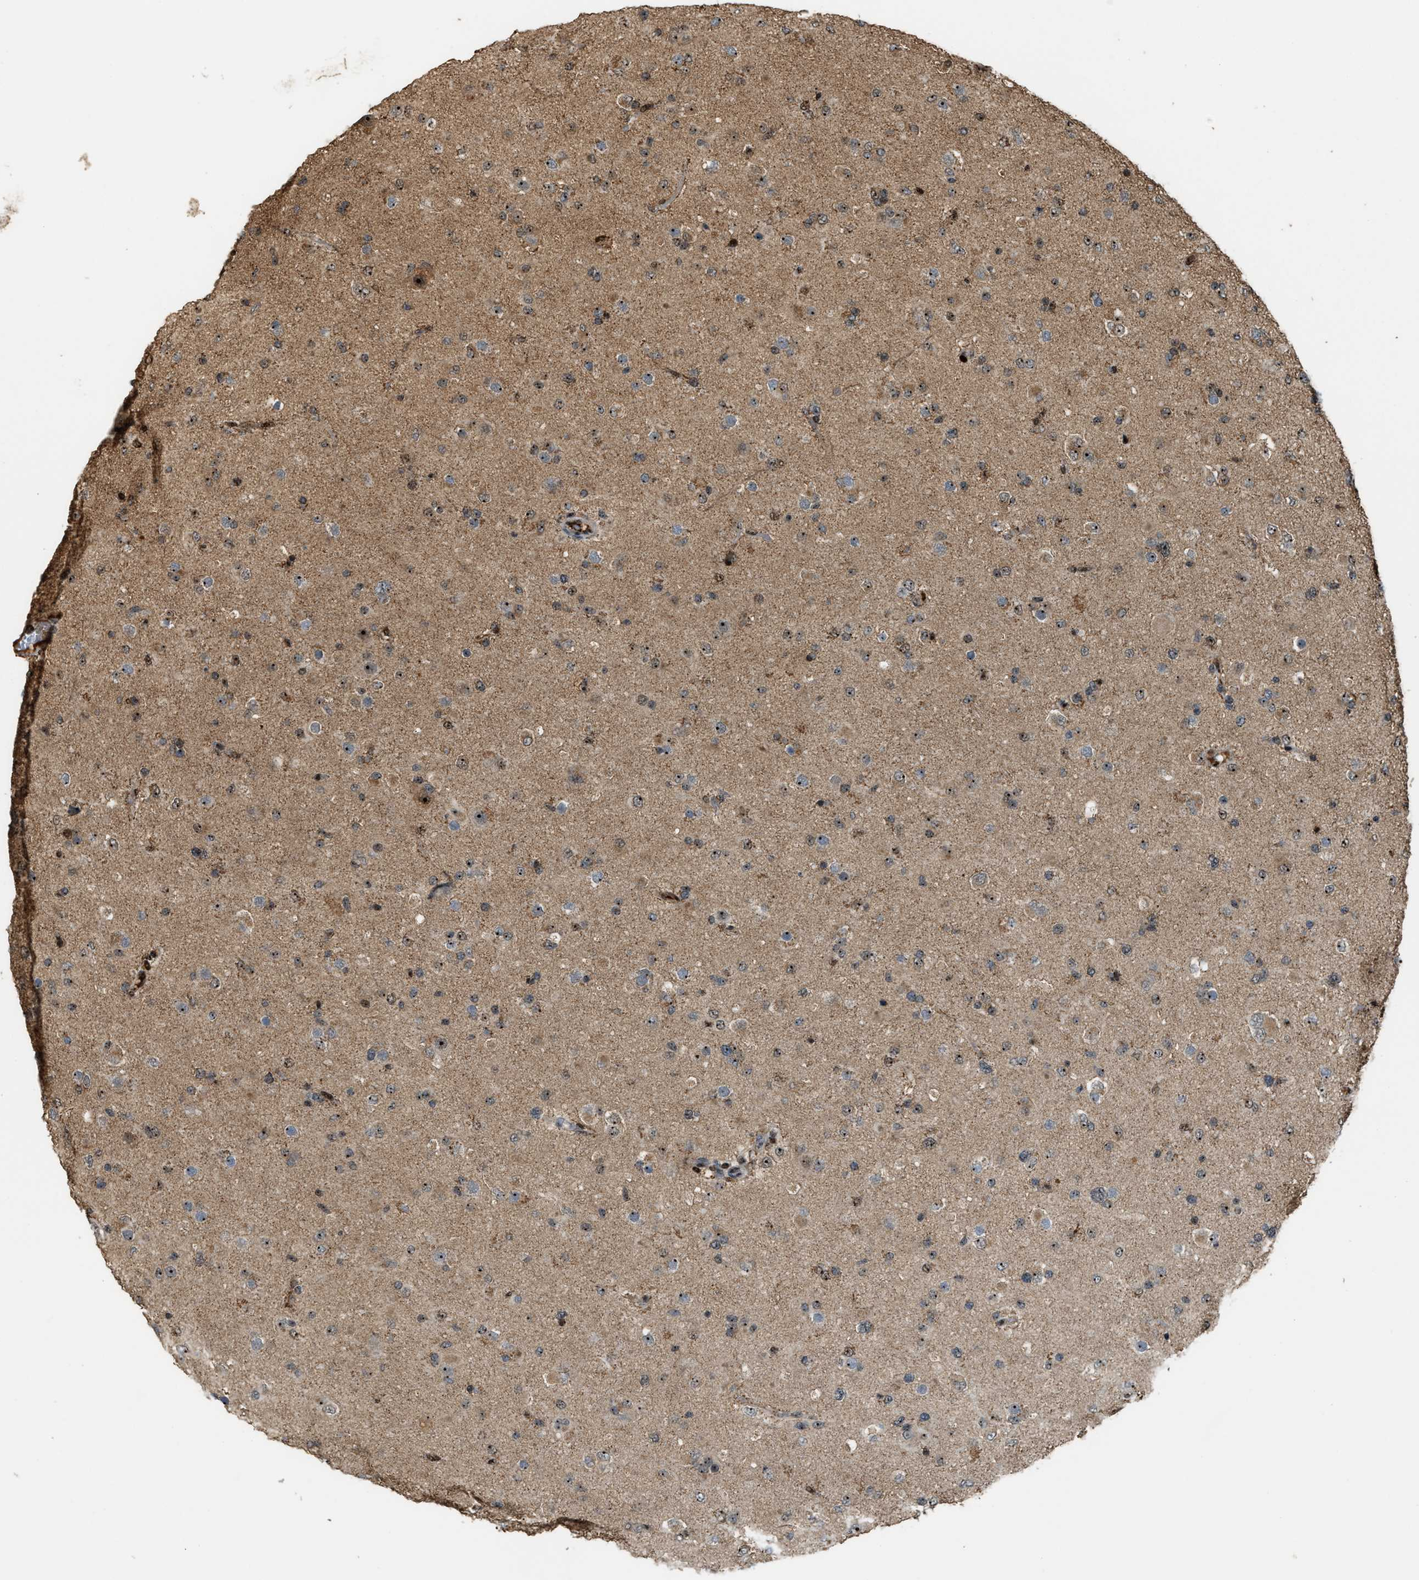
{"staining": {"intensity": "moderate", "quantity": ">75%", "location": "nuclear"}, "tissue": "glioma", "cell_type": "Tumor cells", "image_type": "cancer", "snomed": [{"axis": "morphology", "description": "Glioma, malignant, Low grade"}, {"axis": "topography", "description": "Brain"}], "caption": "A micrograph of human glioma stained for a protein exhibits moderate nuclear brown staining in tumor cells. (DAB (3,3'-diaminobenzidine) IHC with brightfield microscopy, high magnification).", "gene": "ZNF687", "patient": {"sex": "male", "age": 65}}